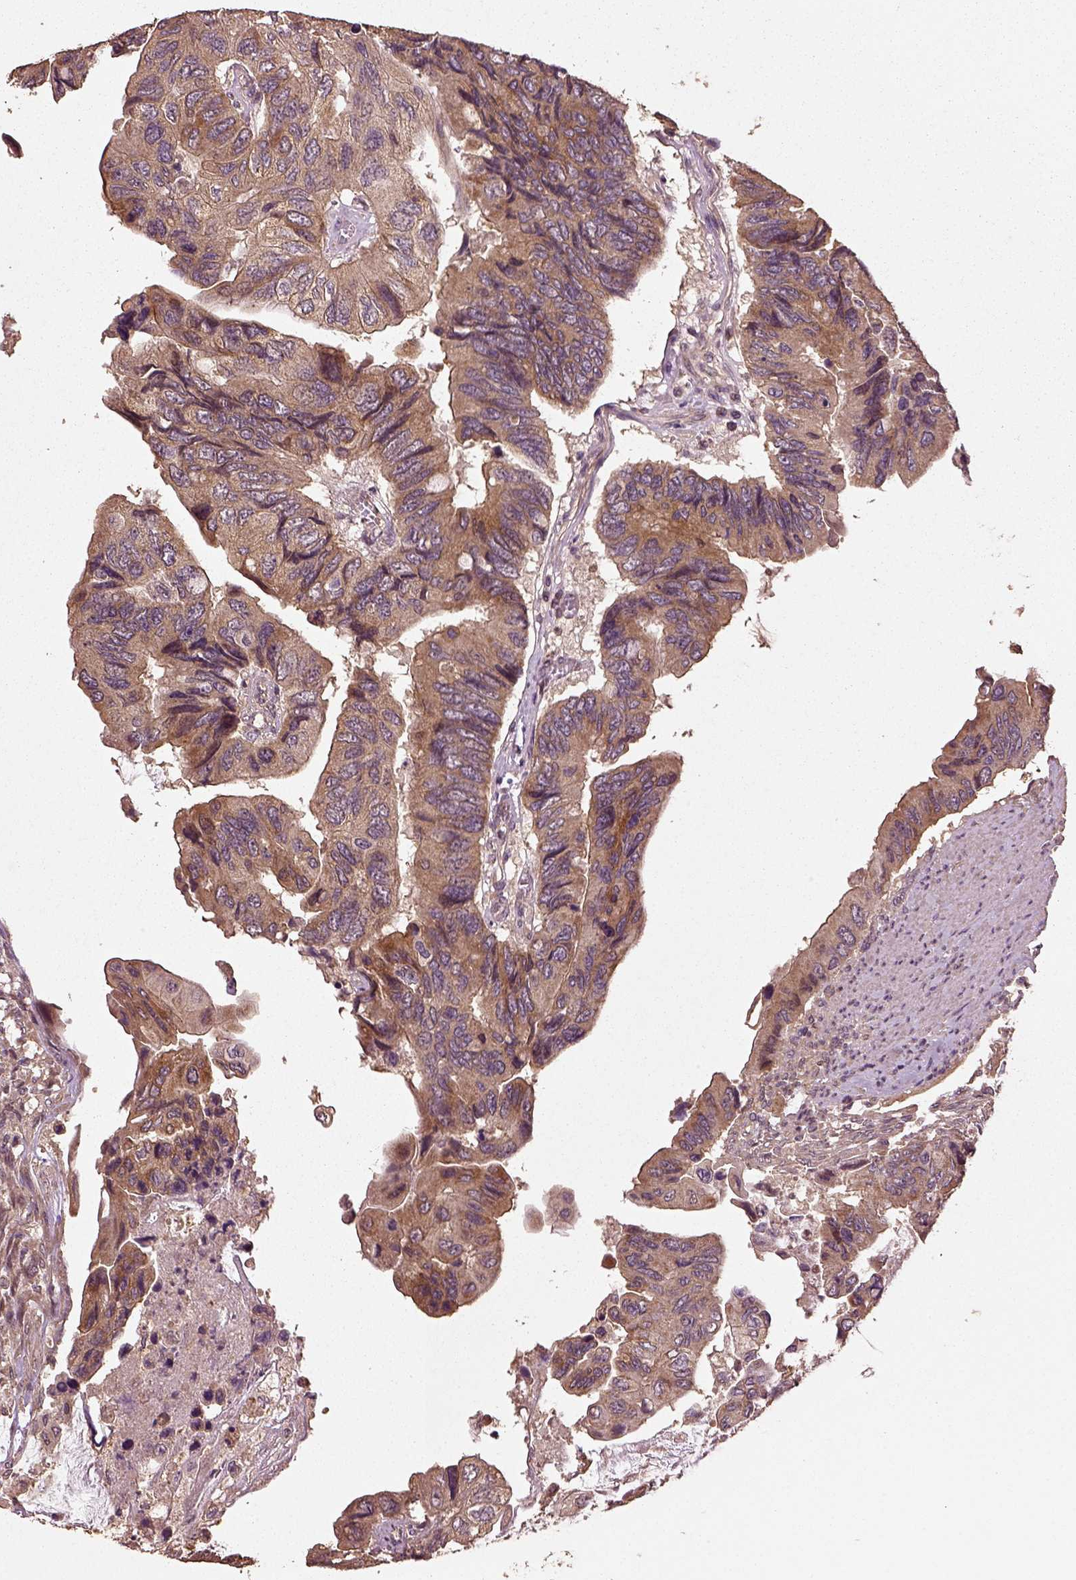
{"staining": {"intensity": "moderate", "quantity": "25%-75%", "location": "cytoplasmic/membranous"}, "tissue": "colorectal cancer", "cell_type": "Tumor cells", "image_type": "cancer", "snomed": [{"axis": "morphology", "description": "Adenocarcinoma, NOS"}, {"axis": "topography", "description": "Rectum"}], "caption": "Protein analysis of colorectal cancer (adenocarcinoma) tissue shows moderate cytoplasmic/membranous expression in about 25%-75% of tumor cells.", "gene": "ERV3-1", "patient": {"sex": "male", "age": 63}}